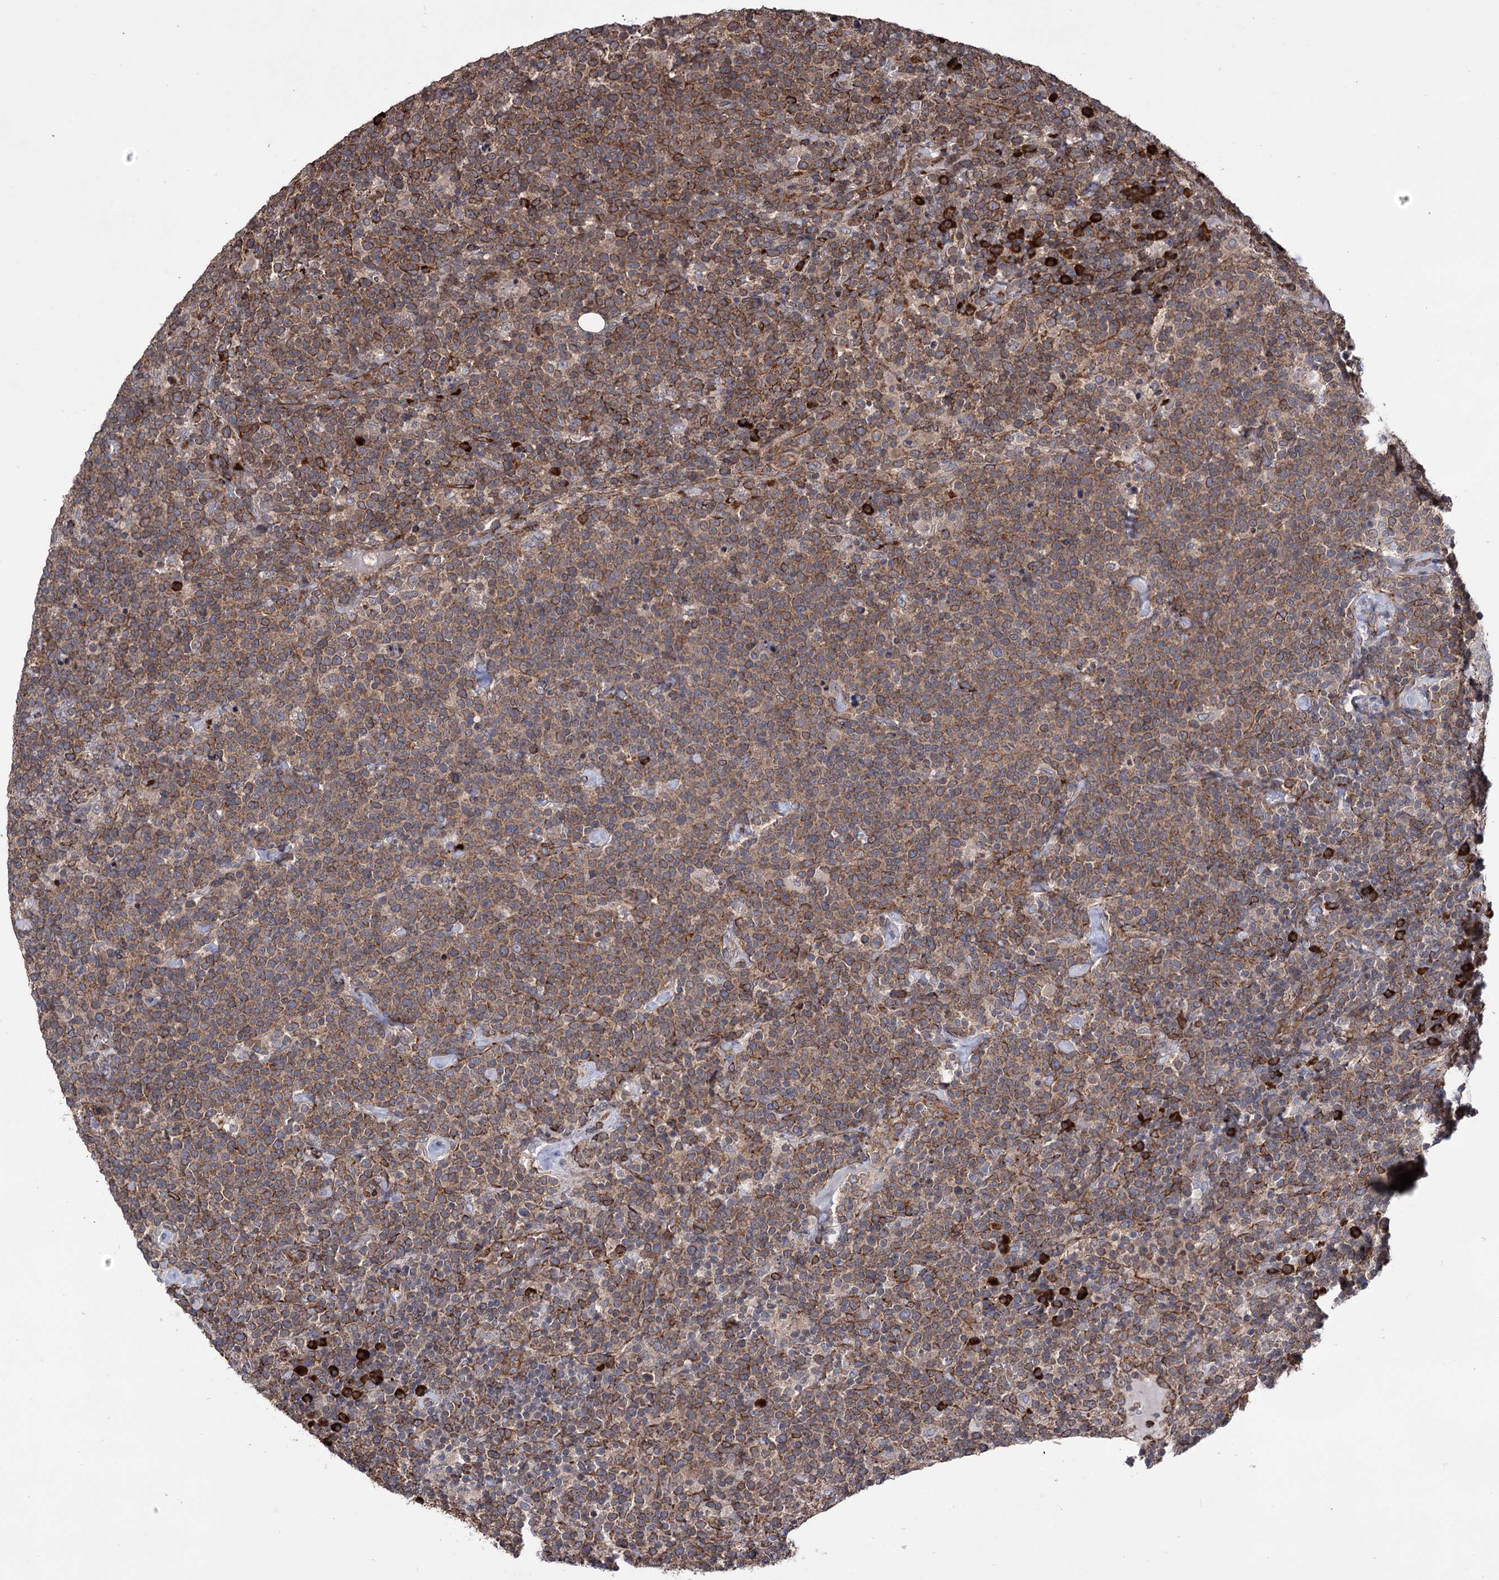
{"staining": {"intensity": "moderate", "quantity": ">75%", "location": "cytoplasmic/membranous"}, "tissue": "lymphoma", "cell_type": "Tumor cells", "image_type": "cancer", "snomed": [{"axis": "morphology", "description": "Malignant lymphoma, non-Hodgkin's type, High grade"}, {"axis": "topography", "description": "Lymph node"}], "caption": "Brown immunohistochemical staining in malignant lymphoma, non-Hodgkin's type (high-grade) exhibits moderate cytoplasmic/membranous expression in about >75% of tumor cells. Nuclei are stained in blue.", "gene": "CDAN1", "patient": {"sex": "male", "age": 61}}